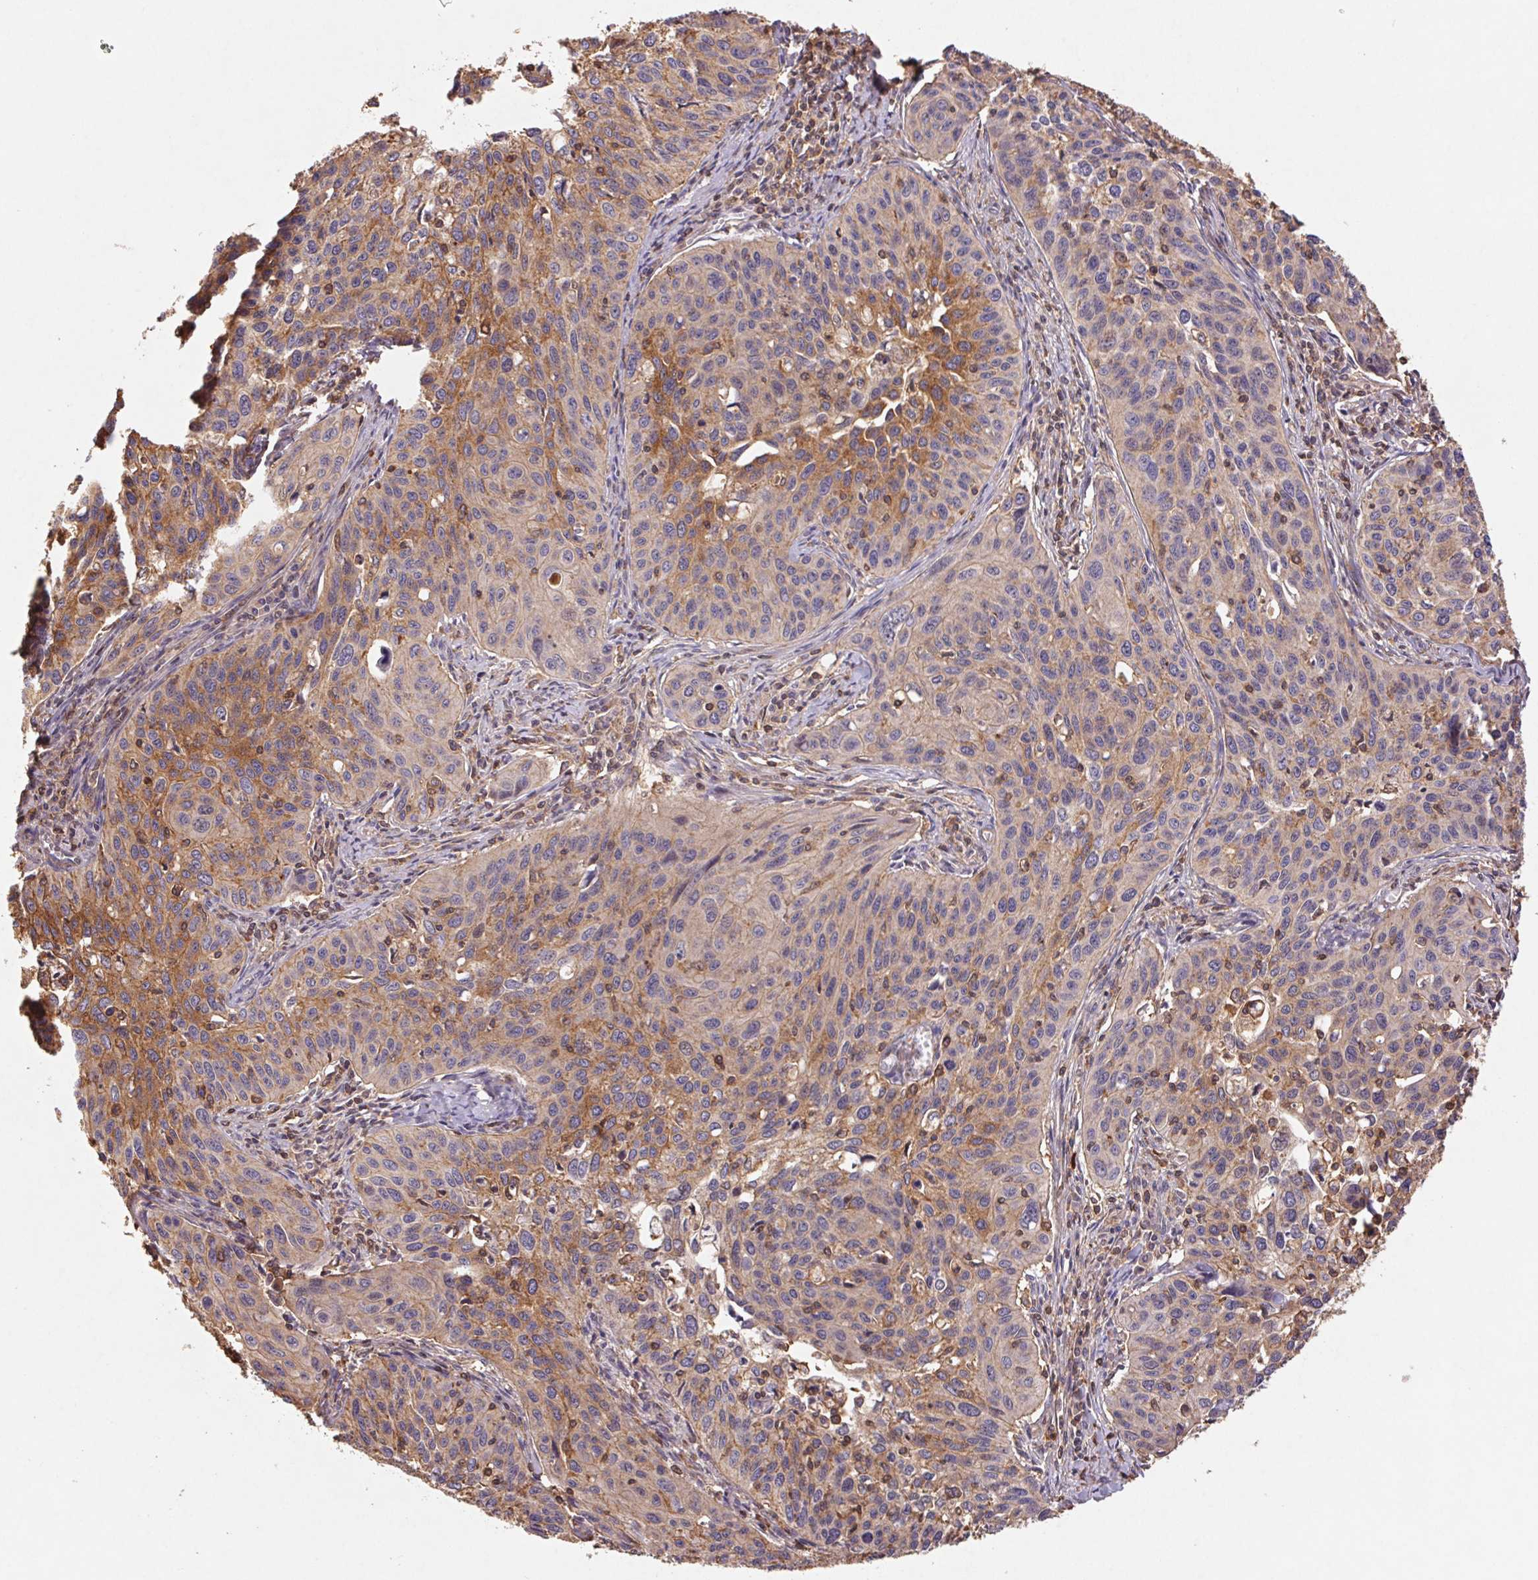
{"staining": {"intensity": "moderate", "quantity": "<25%", "location": "cytoplasmic/membranous"}, "tissue": "cervical cancer", "cell_type": "Tumor cells", "image_type": "cancer", "snomed": [{"axis": "morphology", "description": "Squamous cell carcinoma, NOS"}, {"axis": "topography", "description": "Cervix"}], "caption": "IHC of cervical squamous cell carcinoma reveals low levels of moderate cytoplasmic/membranous expression in approximately <25% of tumor cells.", "gene": "ATG10", "patient": {"sex": "female", "age": 31}}